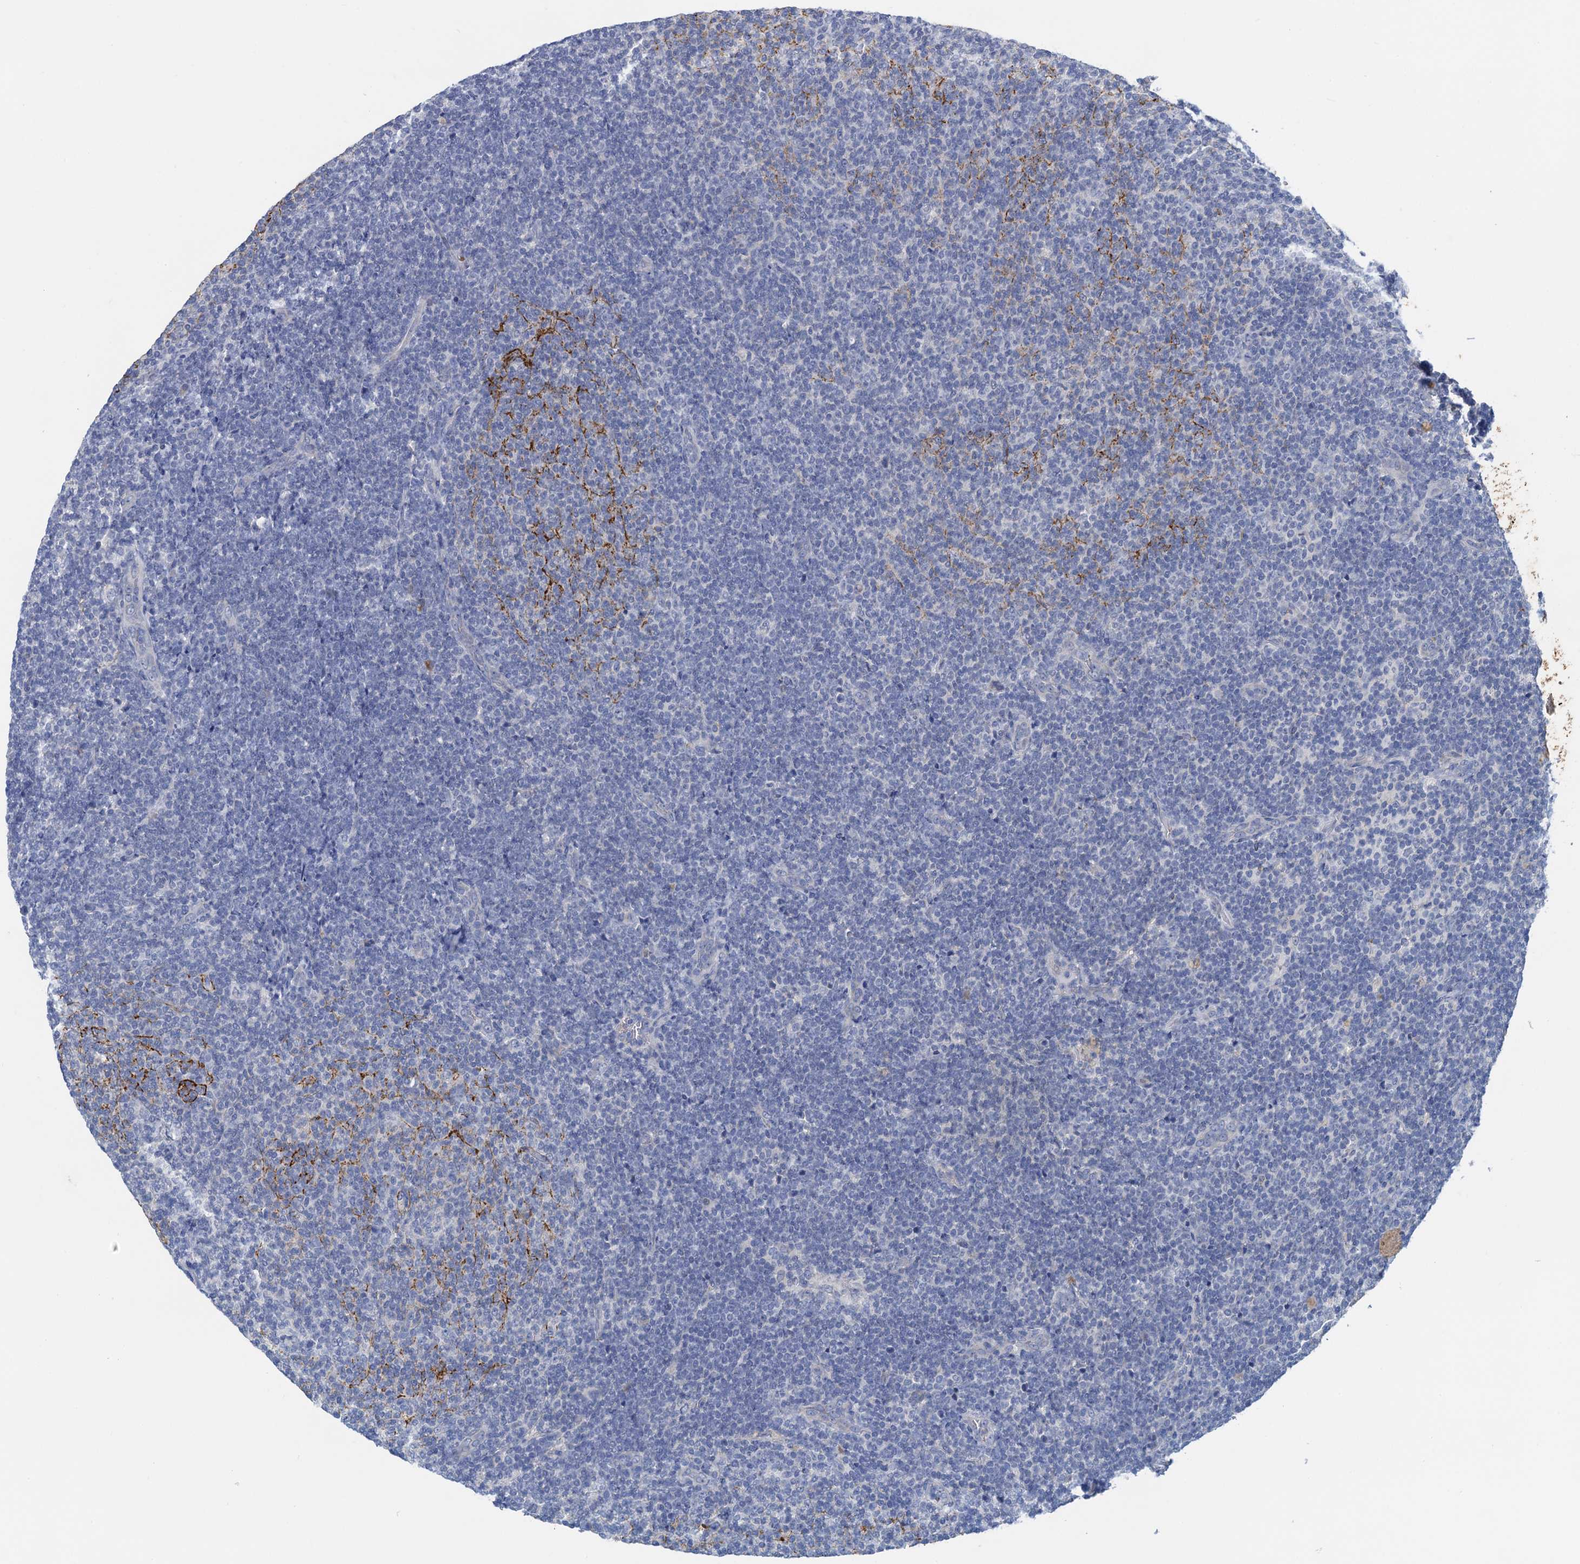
{"staining": {"intensity": "negative", "quantity": "none", "location": "none"}, "tissue": "lymphoma", "cell_type": "Tumor cells", "image_type": "cancer", "snomed": [{"axis": "morphology", "description": "Malignant lymphoma, non-Hodgkin's type, Low grade"}, {"axis": "topography", "description": "Lymph node"}], "caption": "Lymphoma stained for a protein using IHC reveals no positivity tumor cells.", "gene": "TMEM39B", "patient": {"sex": "male", "age": 66}}